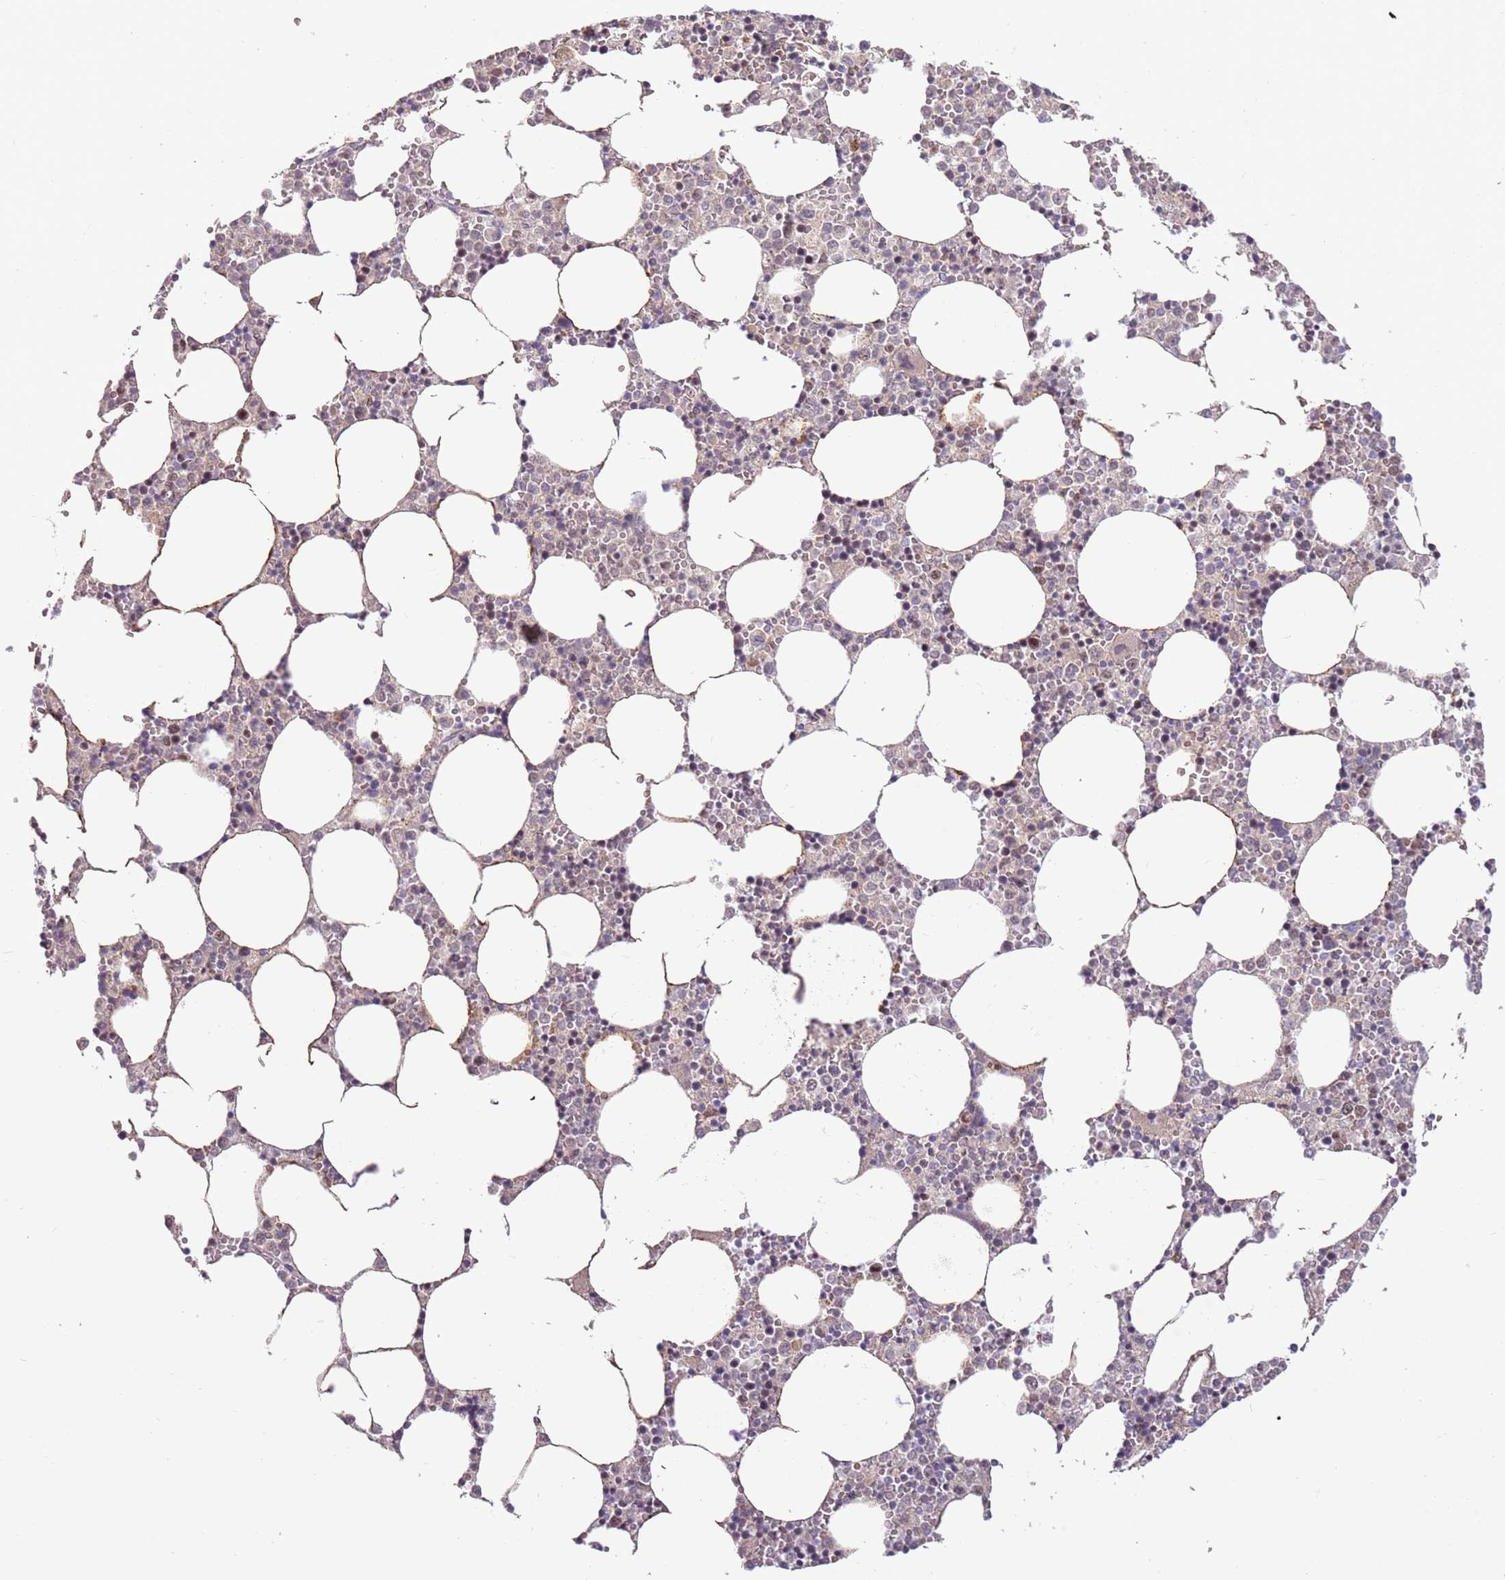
{"staining": {"intensity": "weak", "quantity": "<25%", "location": "cytoplasmic/membranous"}, "tissue": "bone marrow", "cell_type": "Hematopoietic cells", "image_type": "normal", "snomed": [{"axis": "morphology", "description": "Normal tissue, NOS"}, {"axis": "topography", "description": "Bone marrow"}], "caption": "High power microscopy micrograph of an IHC photomicrograph of unremarkable bone marrow, revealing no significant staining in hematopoietic cells. (Brightfield microscopy of DAB (3,3'-diaminobenzidine) IHC at high magnification).", "gene": "SYS1", "patient": {"sex": "female", "age": 64}}